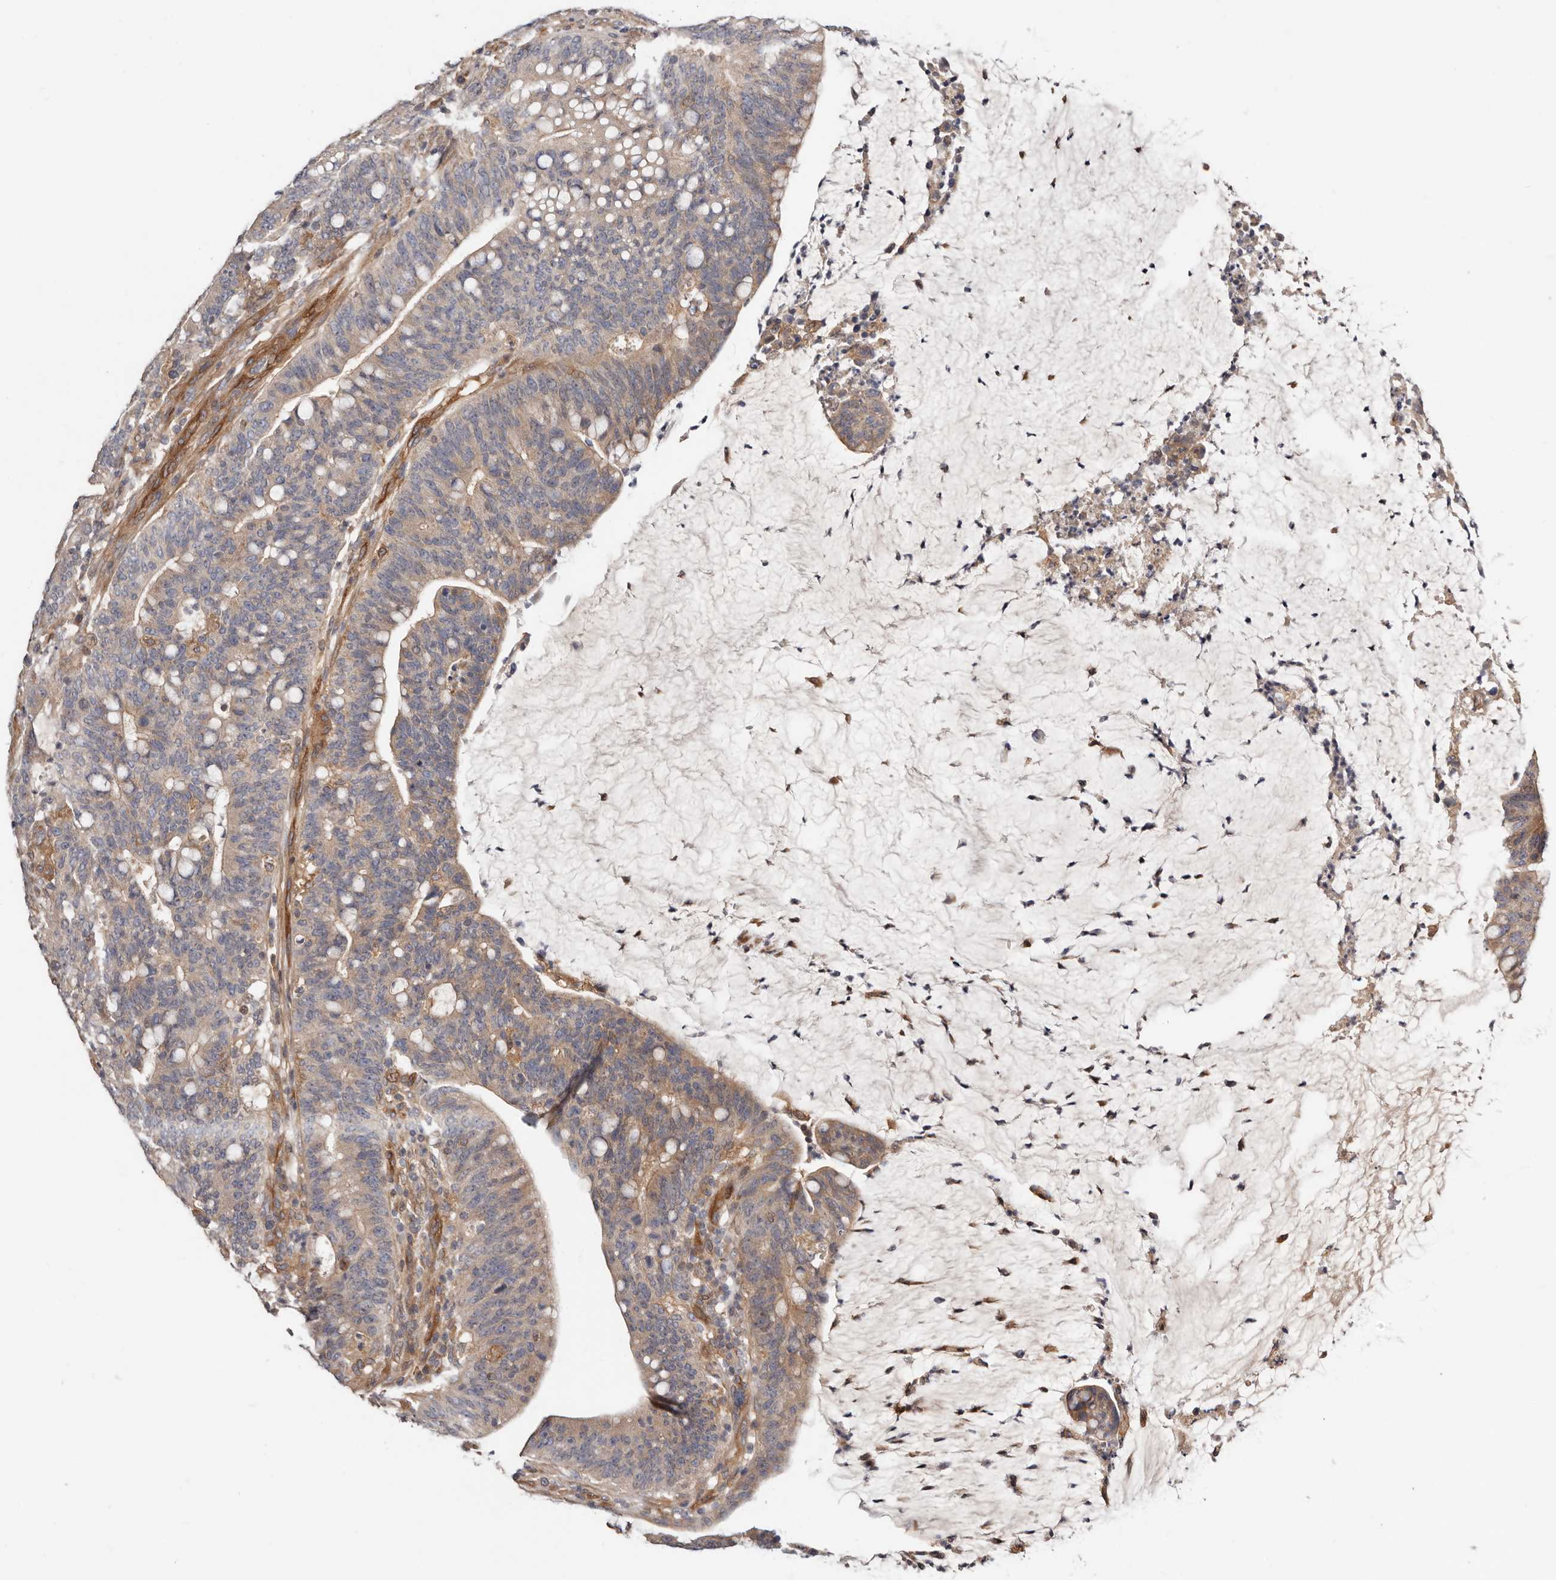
{"staining": {"intensity": "weak", "quantity": ">75%", "location": "cytoplasmic/membranous"}, "tissue": "colorectal cancer", "cell_type": "Tumor cells", "image_type": "cancer", "snomed": [{"axis": "morphology", "description": "Adenocarcinoma, NOS"}, {"axis": "topography", "description": "Colon"}], "caption": "Adenocarcinoma (colorectal) stained with immunohistochemistry (IHC) shows weak cytoplasmic/membranous expression in approximately >75% of tumor cells. The staining was performed using DAB (3,3'-diaminobenzidine) to visualize the protein expression in brown, while the nuclei were stained in blue with hematoxylin (Magnification: 20x).", "gene": "MACF1", "patient": {"sex": "female", "age": 66}}